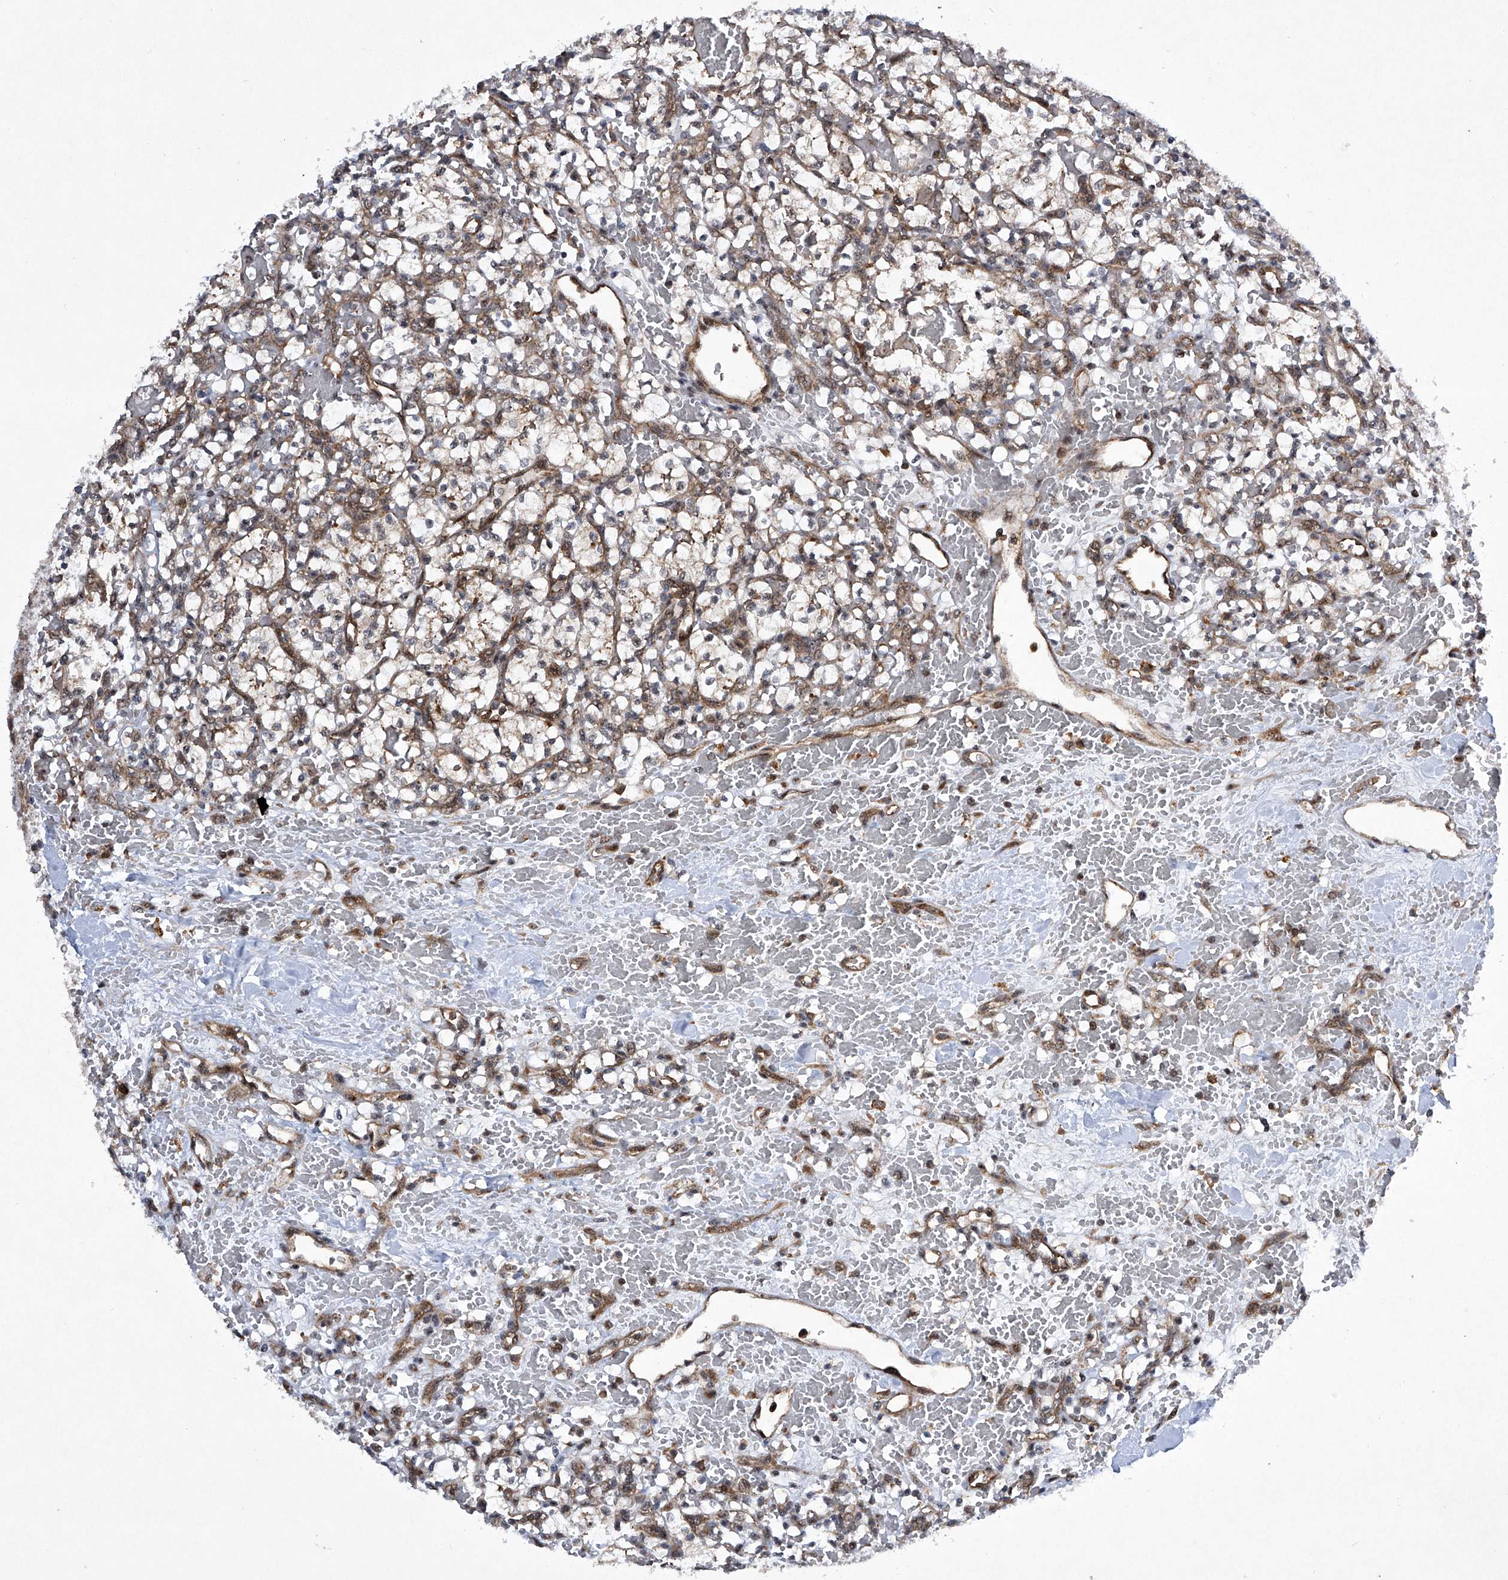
{"staining": {"intensity": "negative", "quantity": "none", "location": "none"}, "tissue": "renal cancer", "cell_type": "Tumor cells", "image_type": "cancer", "snomed": [{"axis": "morphology", "description": "Adenocarcinoma, NOS"}, {"axis": "topography", "description": "Kidney"}], "caption": "Renal cancer was stained to show a protein in brown. There is no significant positivity in tumor cells.", "gene": "CISH", "patient": {"sex": "female", "age": 60}}